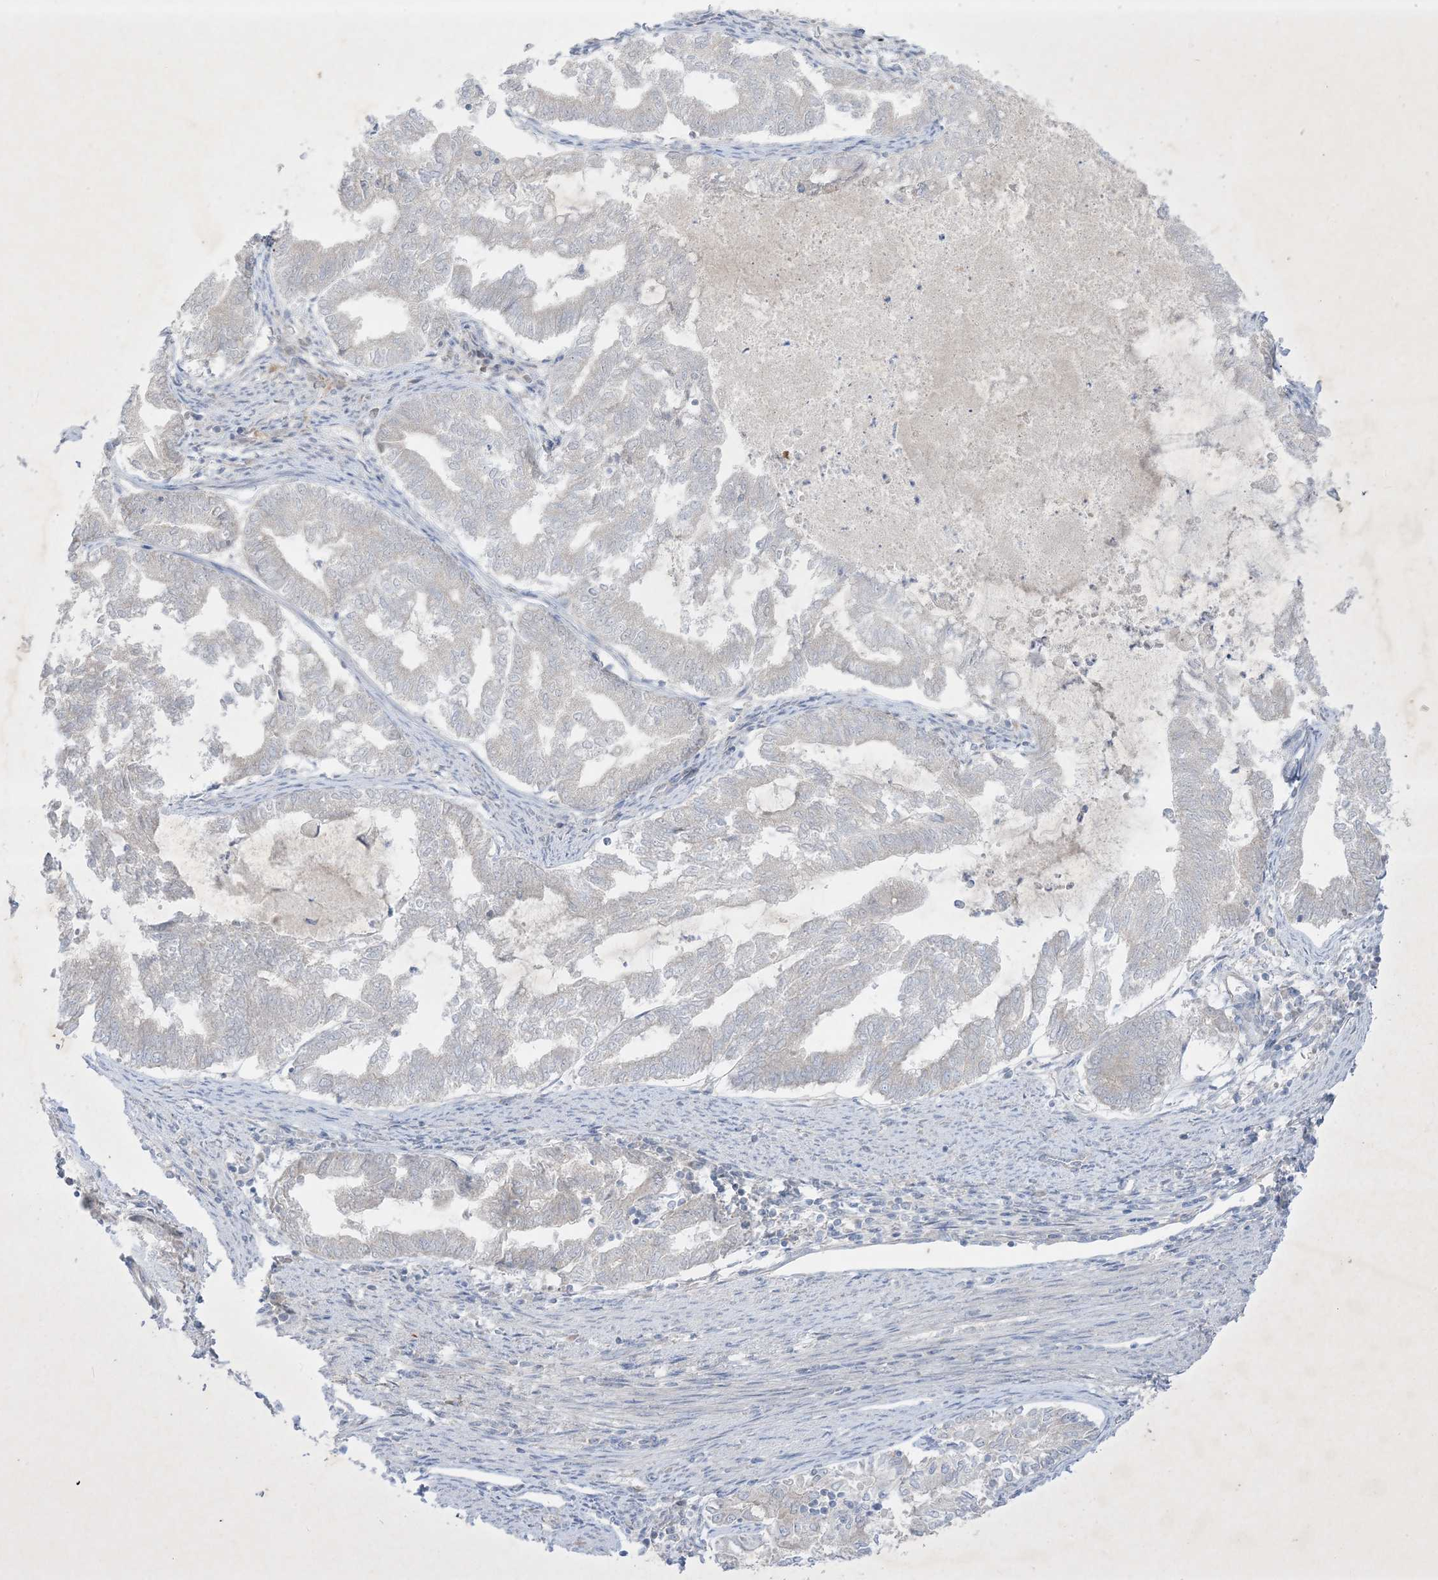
{"staining": {"intensity": "negative", "quantity": "none", "location": "none"}, "tissue": "endometrial cancer", "cell_type": "Tumor cells", "image_type": "cancer", "snomed": [{"axis": "morphology", "description": "Adenocarcinoma, NOS"}, {"axis": "topography", "description": "Endometrium"}], "caption": "DAB immunohistochemical staining of human adenocarcinoma (endometrial) demonstrates no significant positivity in tumor cells. Brightfield microscopy of immunohistochemistry stained with DAB (brown) and hematoxylin (blue), captured at high magnification.", "gene": "PLEKHA3", "patient": {"sex": "female", "age": 79}}